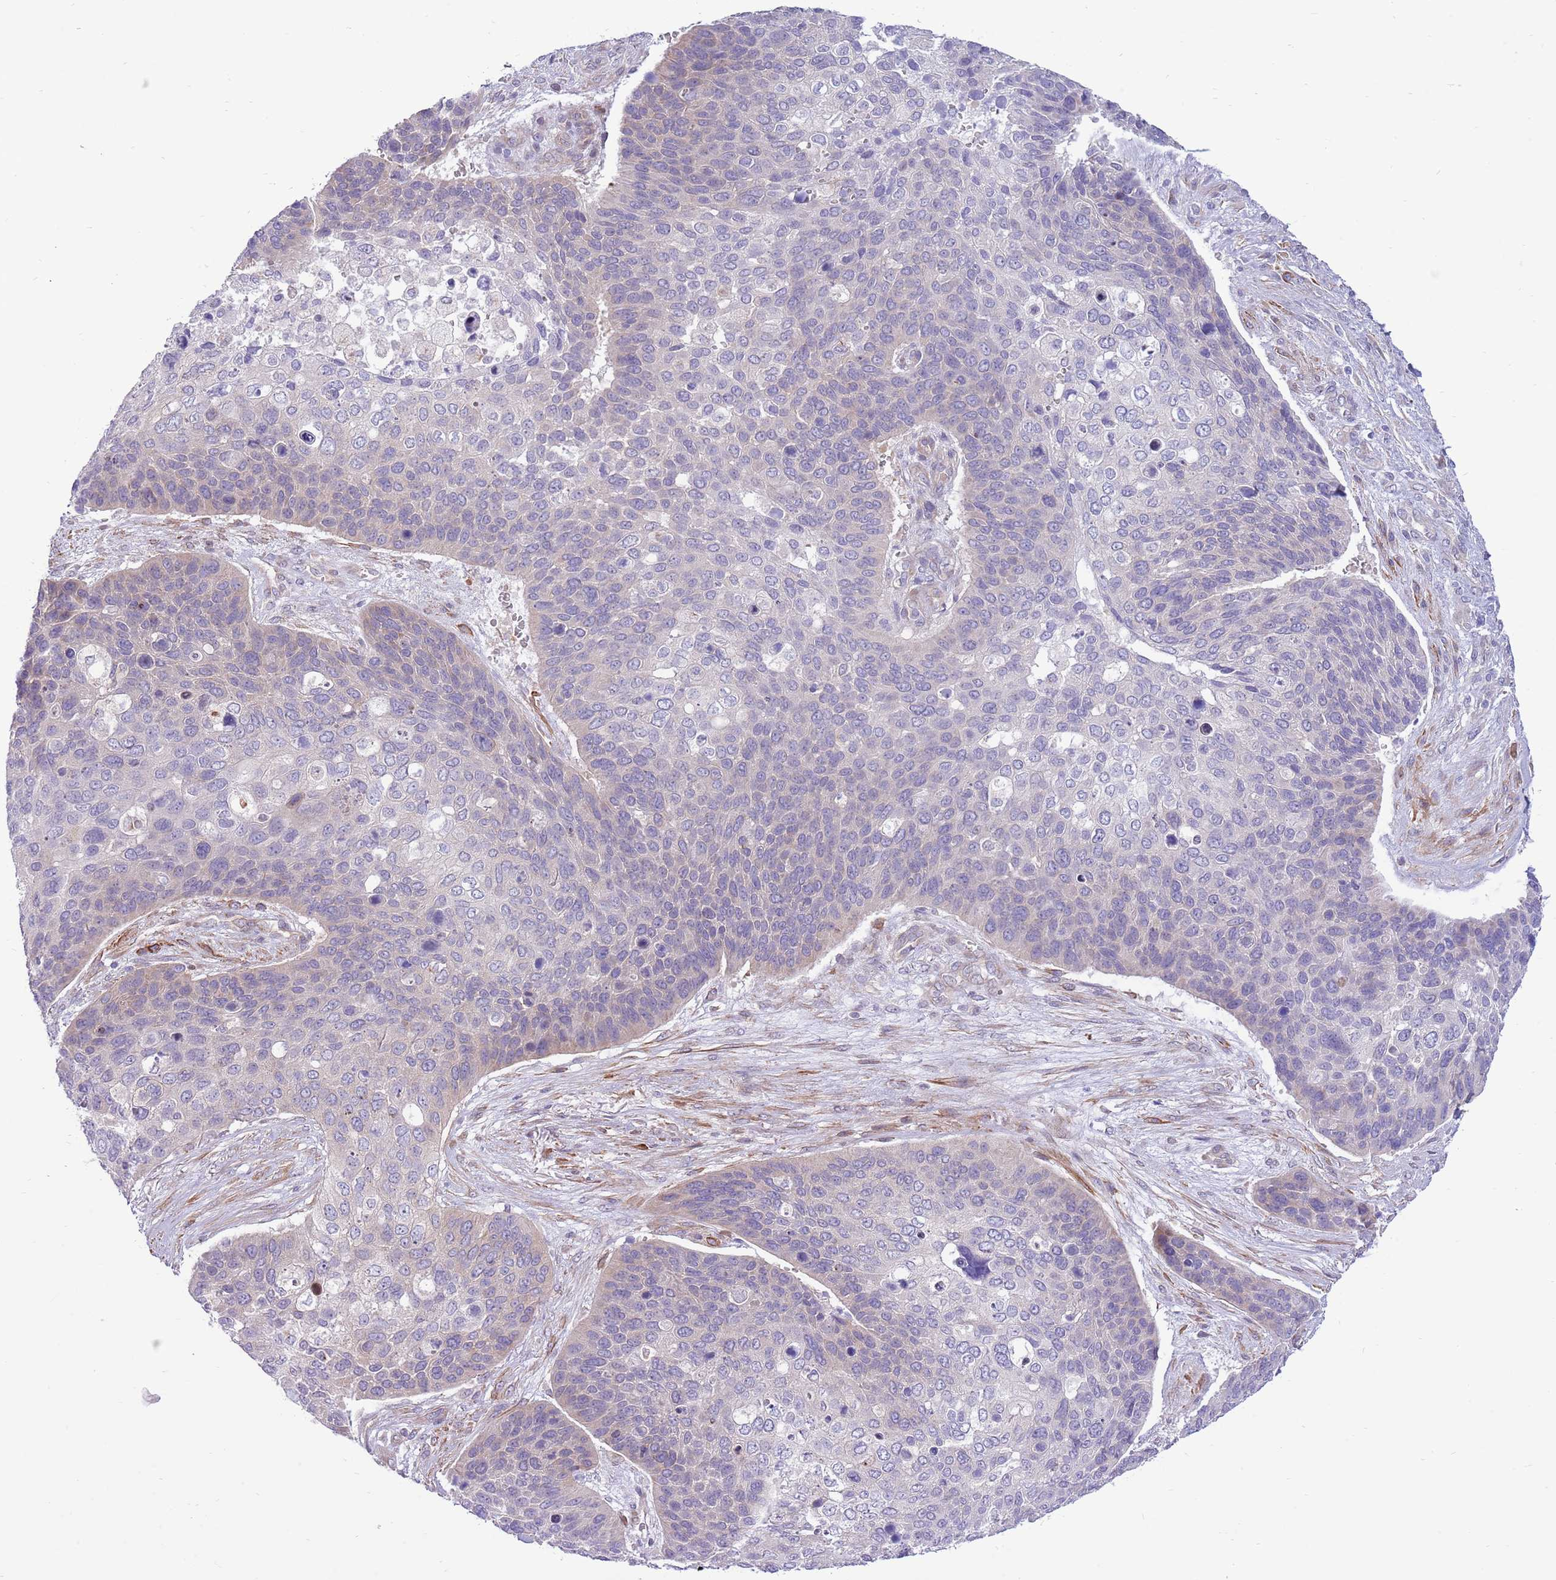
{"staining": {"intensity": "moderate", "quantity": "<25%", "location": "cytoplasmic/membranous"}, "tissue": "skin cancer", "cell_type": "Tumor cells", "image_type": "cancer", "snomed": [{"axis": "morphology", "description": "Basal cell carcinoma"}, {"axis": "topography", "description": "Skin"}], "caption": "Immunohistochemical staining of skin cancer (basal cell carcinoma) exhibits low levels of moderate cytoplasmic/membranous positivity in about <25% of tumor cells.", "gene": "ZC4H2", "patient": {"sex": "female", "age": 74}}